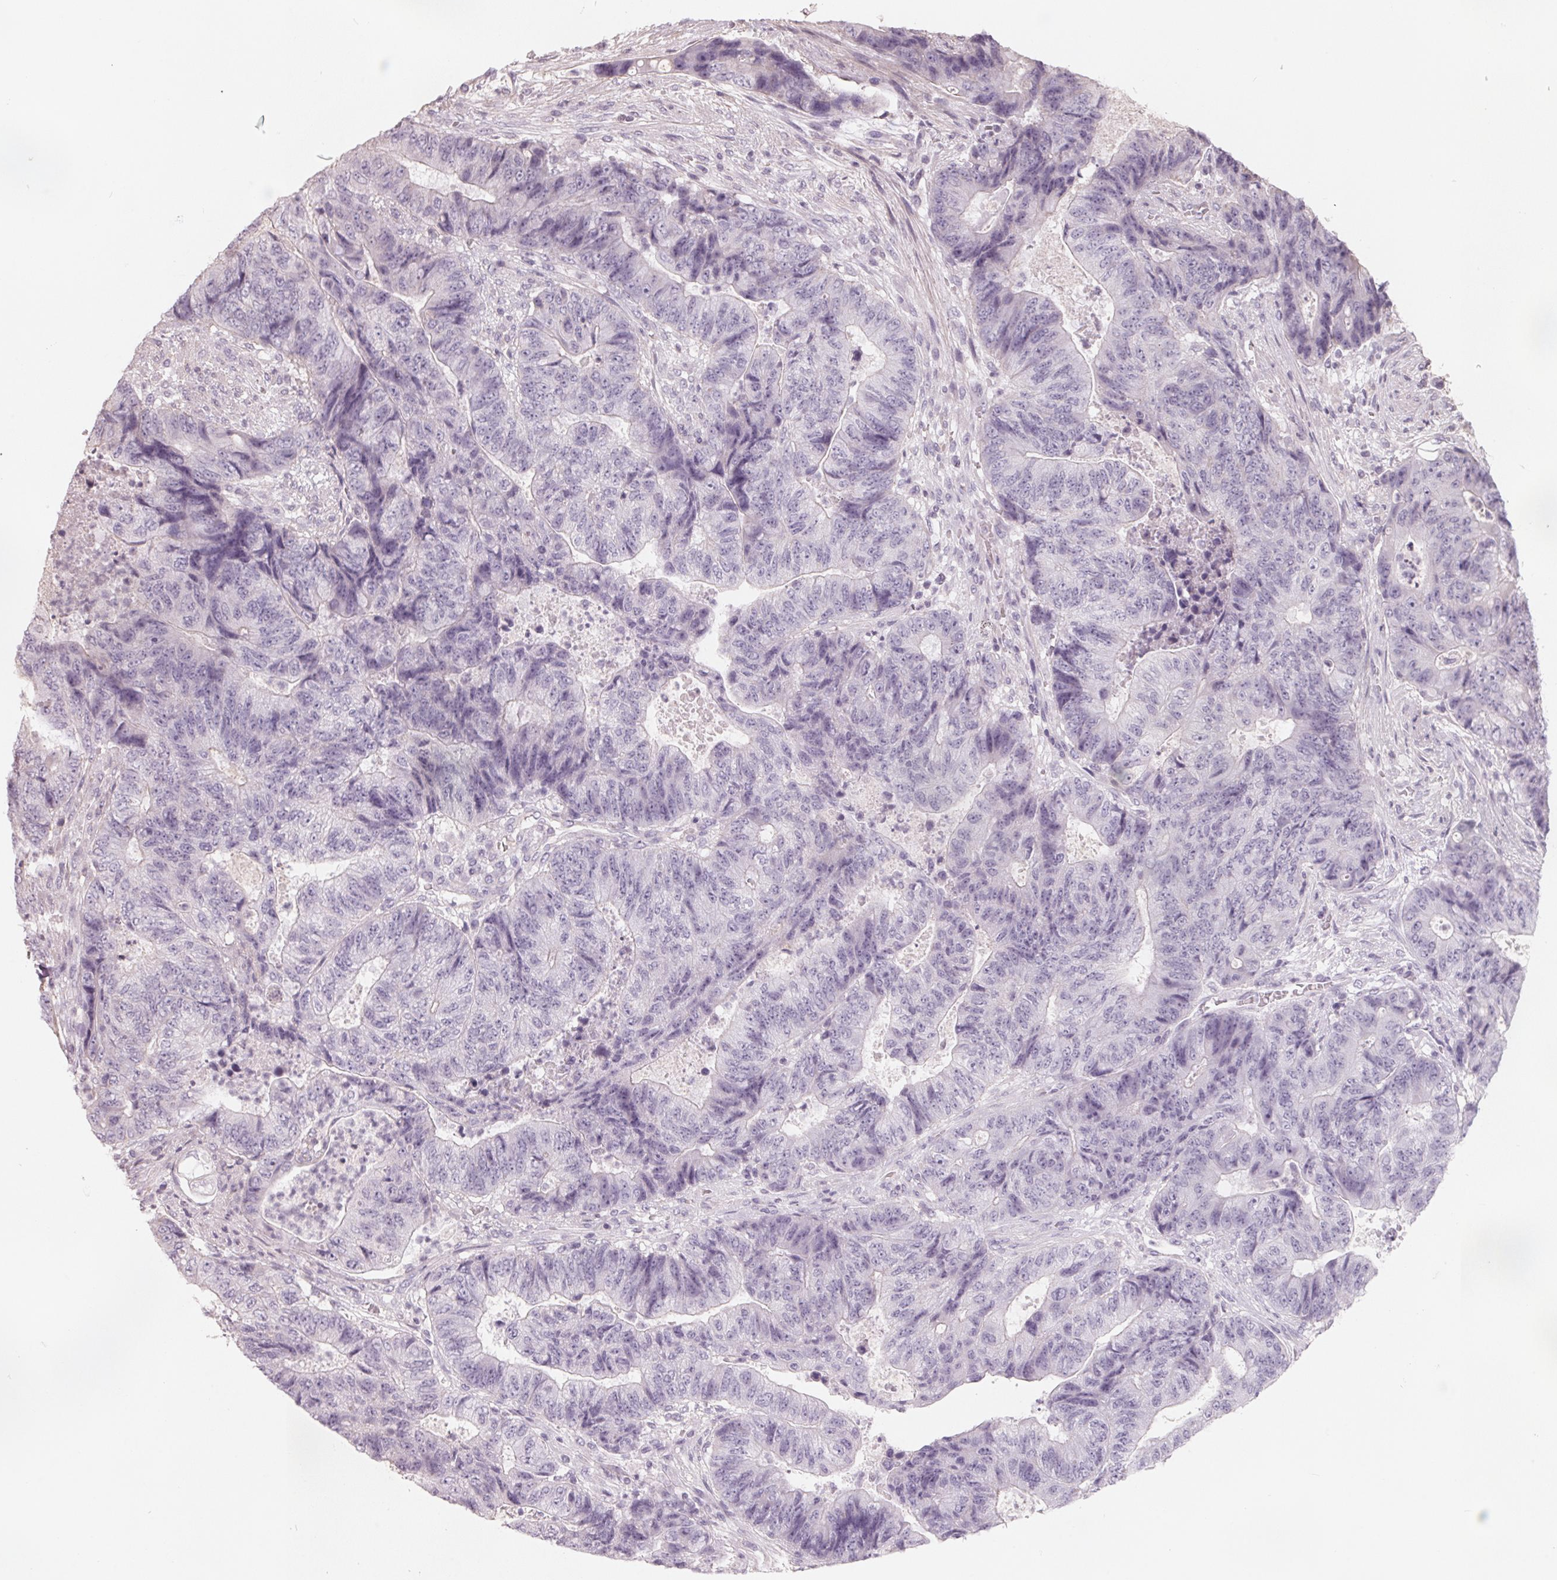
{"staining": {"intensity": "negative", "quantity": "none", "location": "none"}, "tissue": "colorectal cancer", "cell_type": "Tumor cells", "image_type": "cancer", "snomed": [{"axis": "morphology", "description": "Normal tissue, NOS"}, {"axis": "morphology", "description": "Adenocarcinoma, NOS"}, {"axis": "topography", "description": "Colon"}], "caption": "A high-resolution photomicrograph shows immunohistochemistry (IHC) staining of colorectal cancer, which reveals no significant expression in tumor cells.", "gene": "FTCD", "patient": {"sex": "female", "age": 48}}